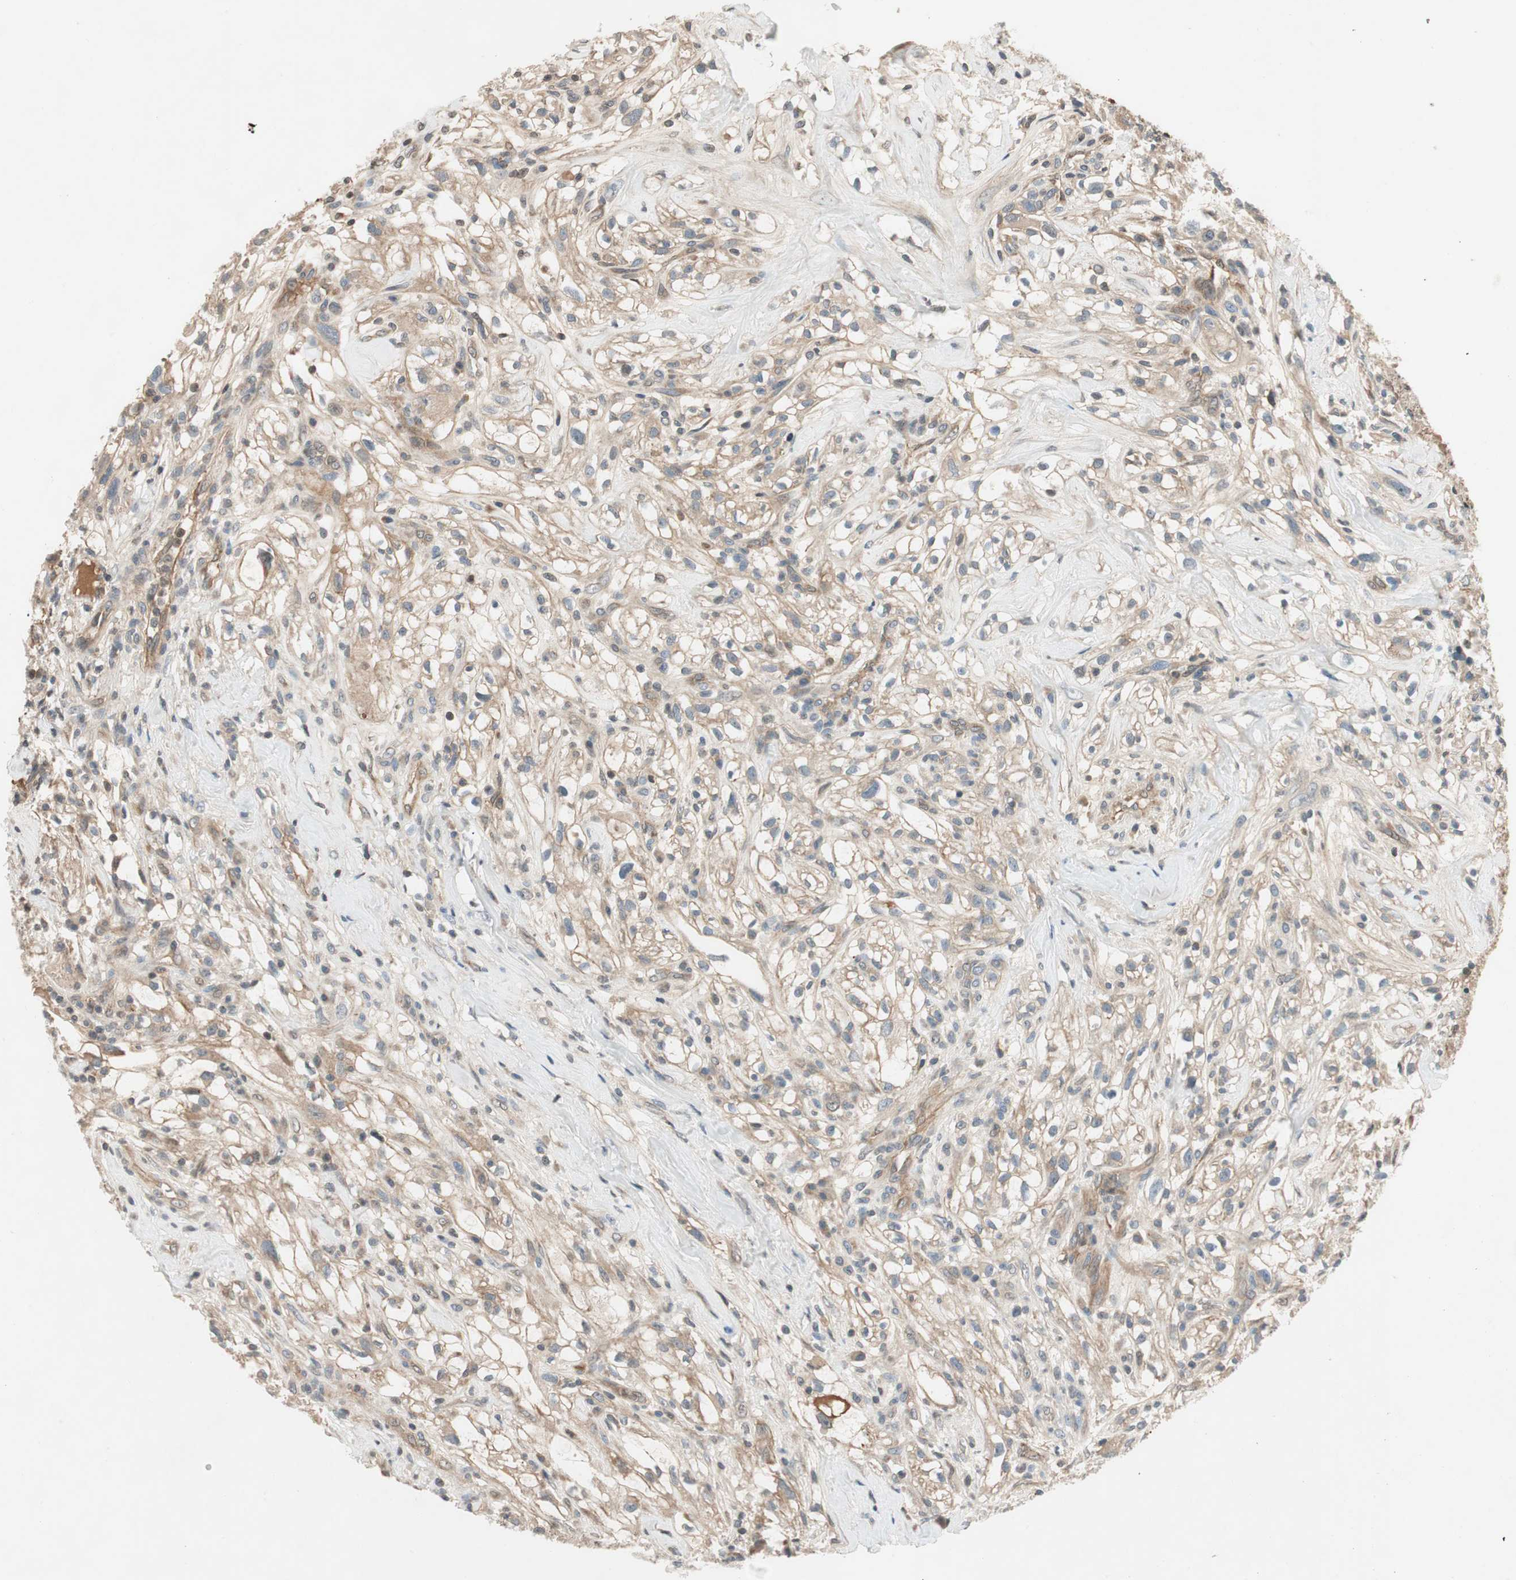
{"staining": {"intensity": "weak", "quantity": ">75%", "location": "cytoplasmic/membranous"}, "tissue": "renal cancer", "cell_type": "Tumor cells", "image_type": "cancer", "snomed": [{"axis": "morphology", "description": "Adenocarcinoma, NOS"}, {"axis": "topography", "description": "Kidney"}], "caption": "There is low levels of weak cytoplasmic/membranous staining in tumor cells of renal cancer, as demonstrated by immunohistochemical staining (brown color).", "gene": "GCLM", "patient": {"sex": "female", "age": 60}}